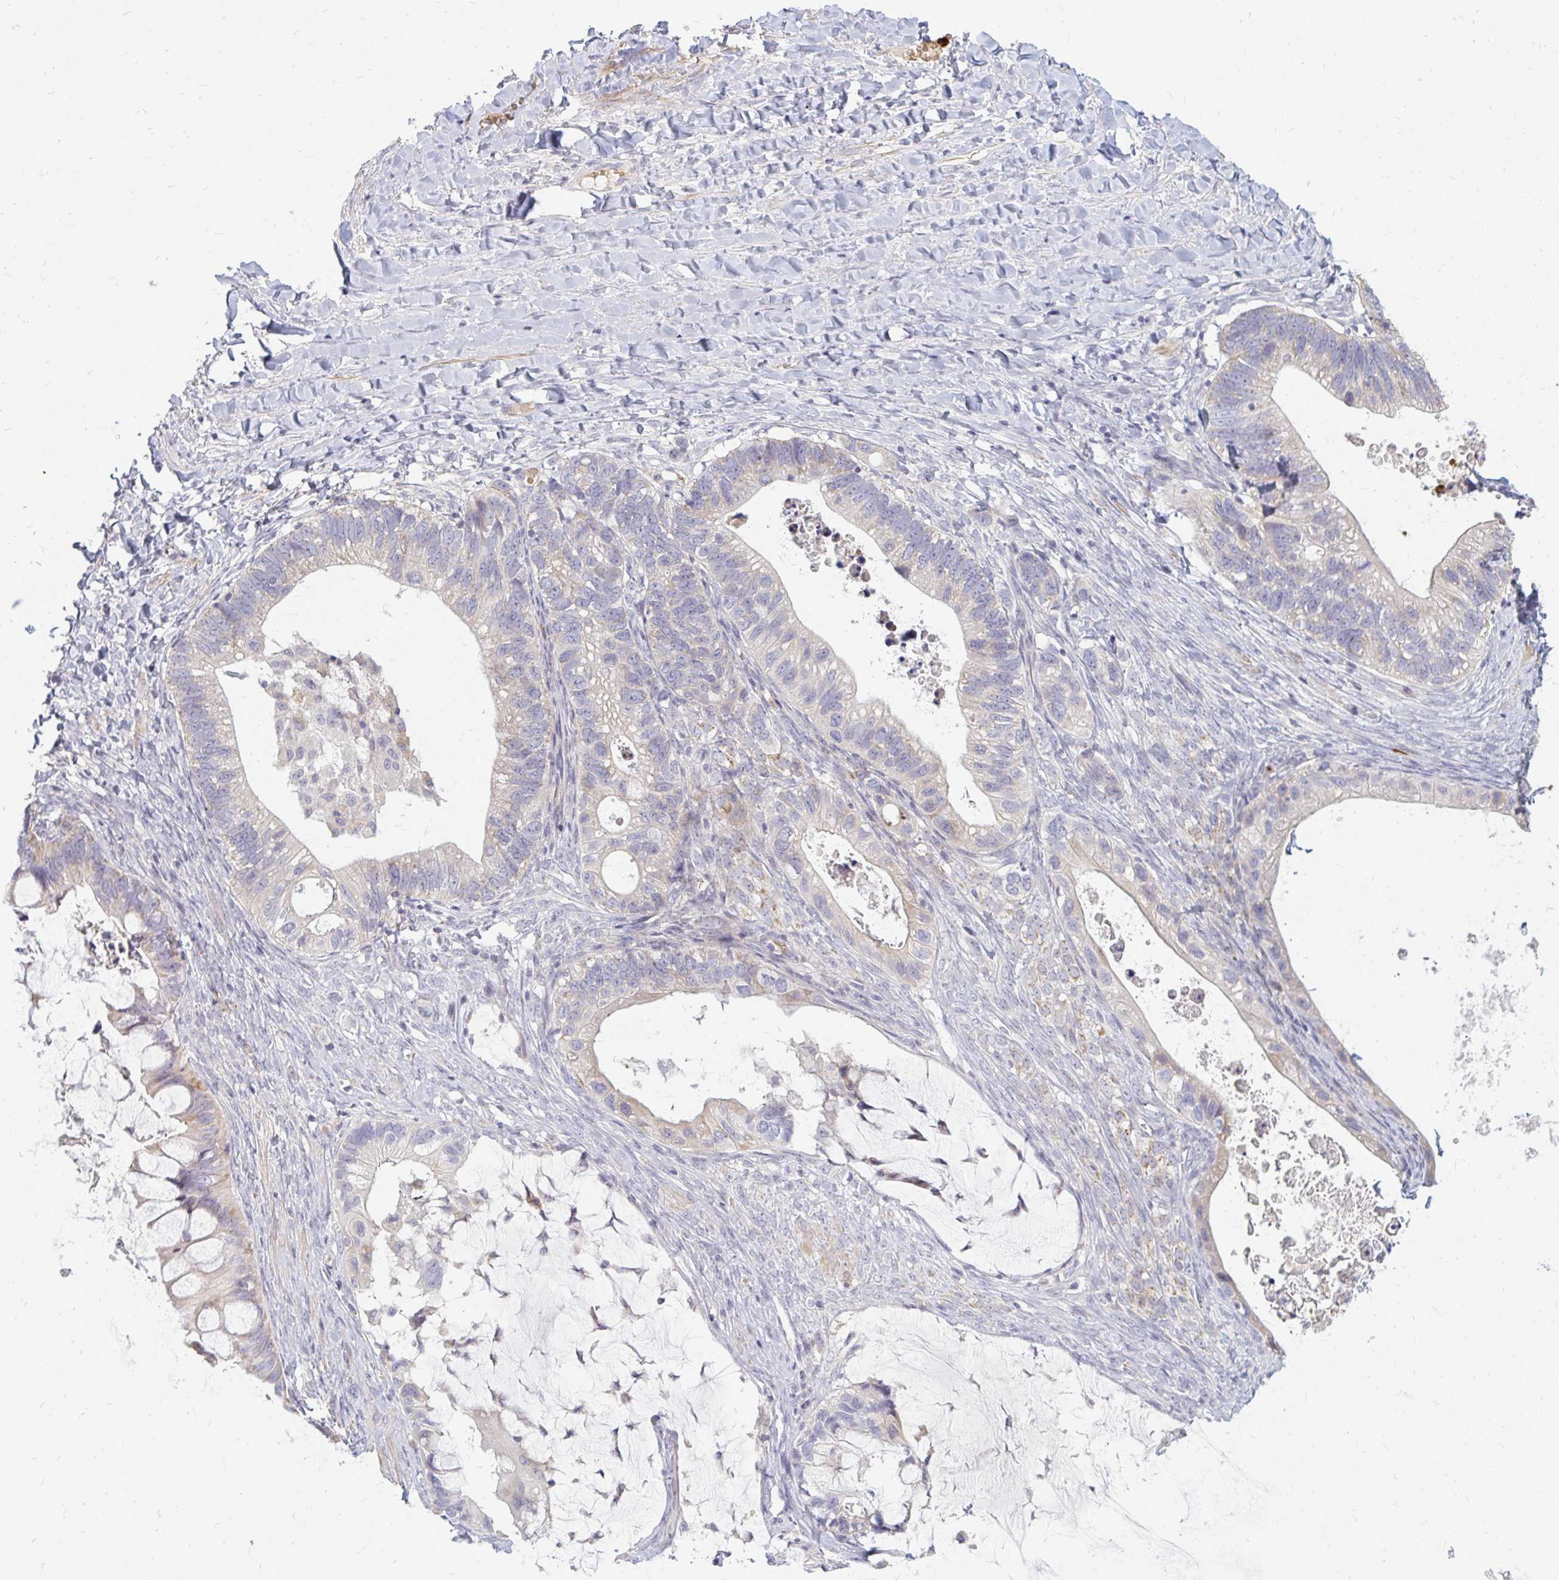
{"staining": {"intensity": "weak", "quantity": "<25%", "location": "cytoplasmic/membranous"}, "tissue": "ovarian cancer", "cell_type": "Tumor cells", "image_type": "cancer", "snomed": [{"axis": "morphology", "description": "Cystadenocarcinoma, mucinous, NOS"}, {"axis": "topography", "description": "Ovary"}], "caption": "An IHC photomicrograph of ovarian mucinous cystadenocarcinoma is shown. There is no staining in tumor cells of ovarian mucinous cystadenocarcinoma.", "gene": "RAB33A", "patient": {"sex": "female", "age": 61}}